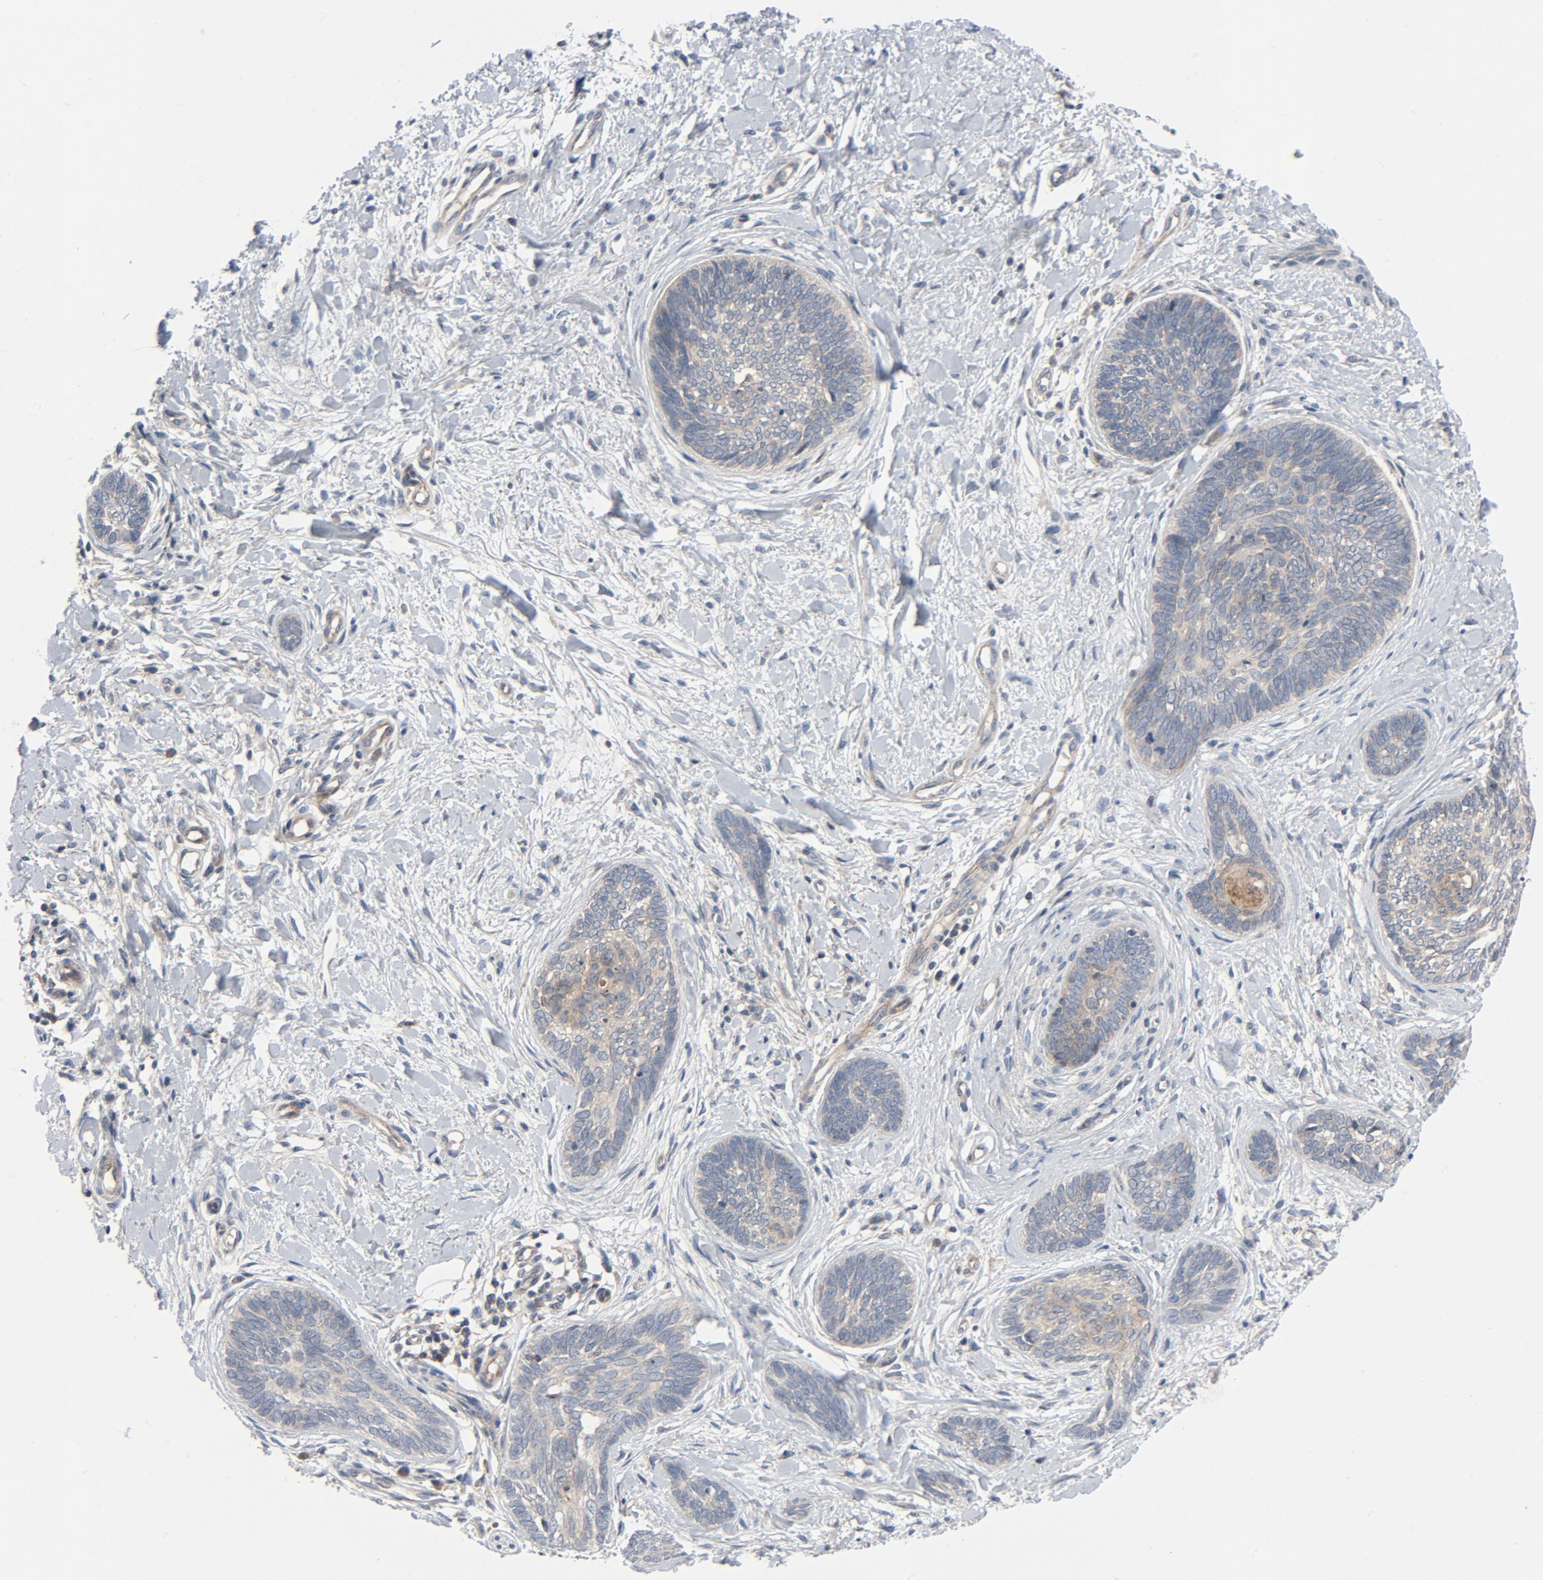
{"staining": {"intensity": "weak", "quantity": ">75%", "location": "cytoplasmic/membranous"}, "tissue": "skin cancer", "cell_type": "Tumor cells", "image_type": "cancer", "snomed": [{"axis": "morphology", "description": "Basal cell carcinoma"}, {"axis": "topography", "description": "Skin"}], "caption": "An IHC micrograph of neoplastic tissue is shown. Protein staining in brown shows weak cytoplasmic/membranous positivity in basal cell carcinoma (skin) within tumor cells.", "gene": "TSG101", "patient": {"sex": "female", "age": 81}}